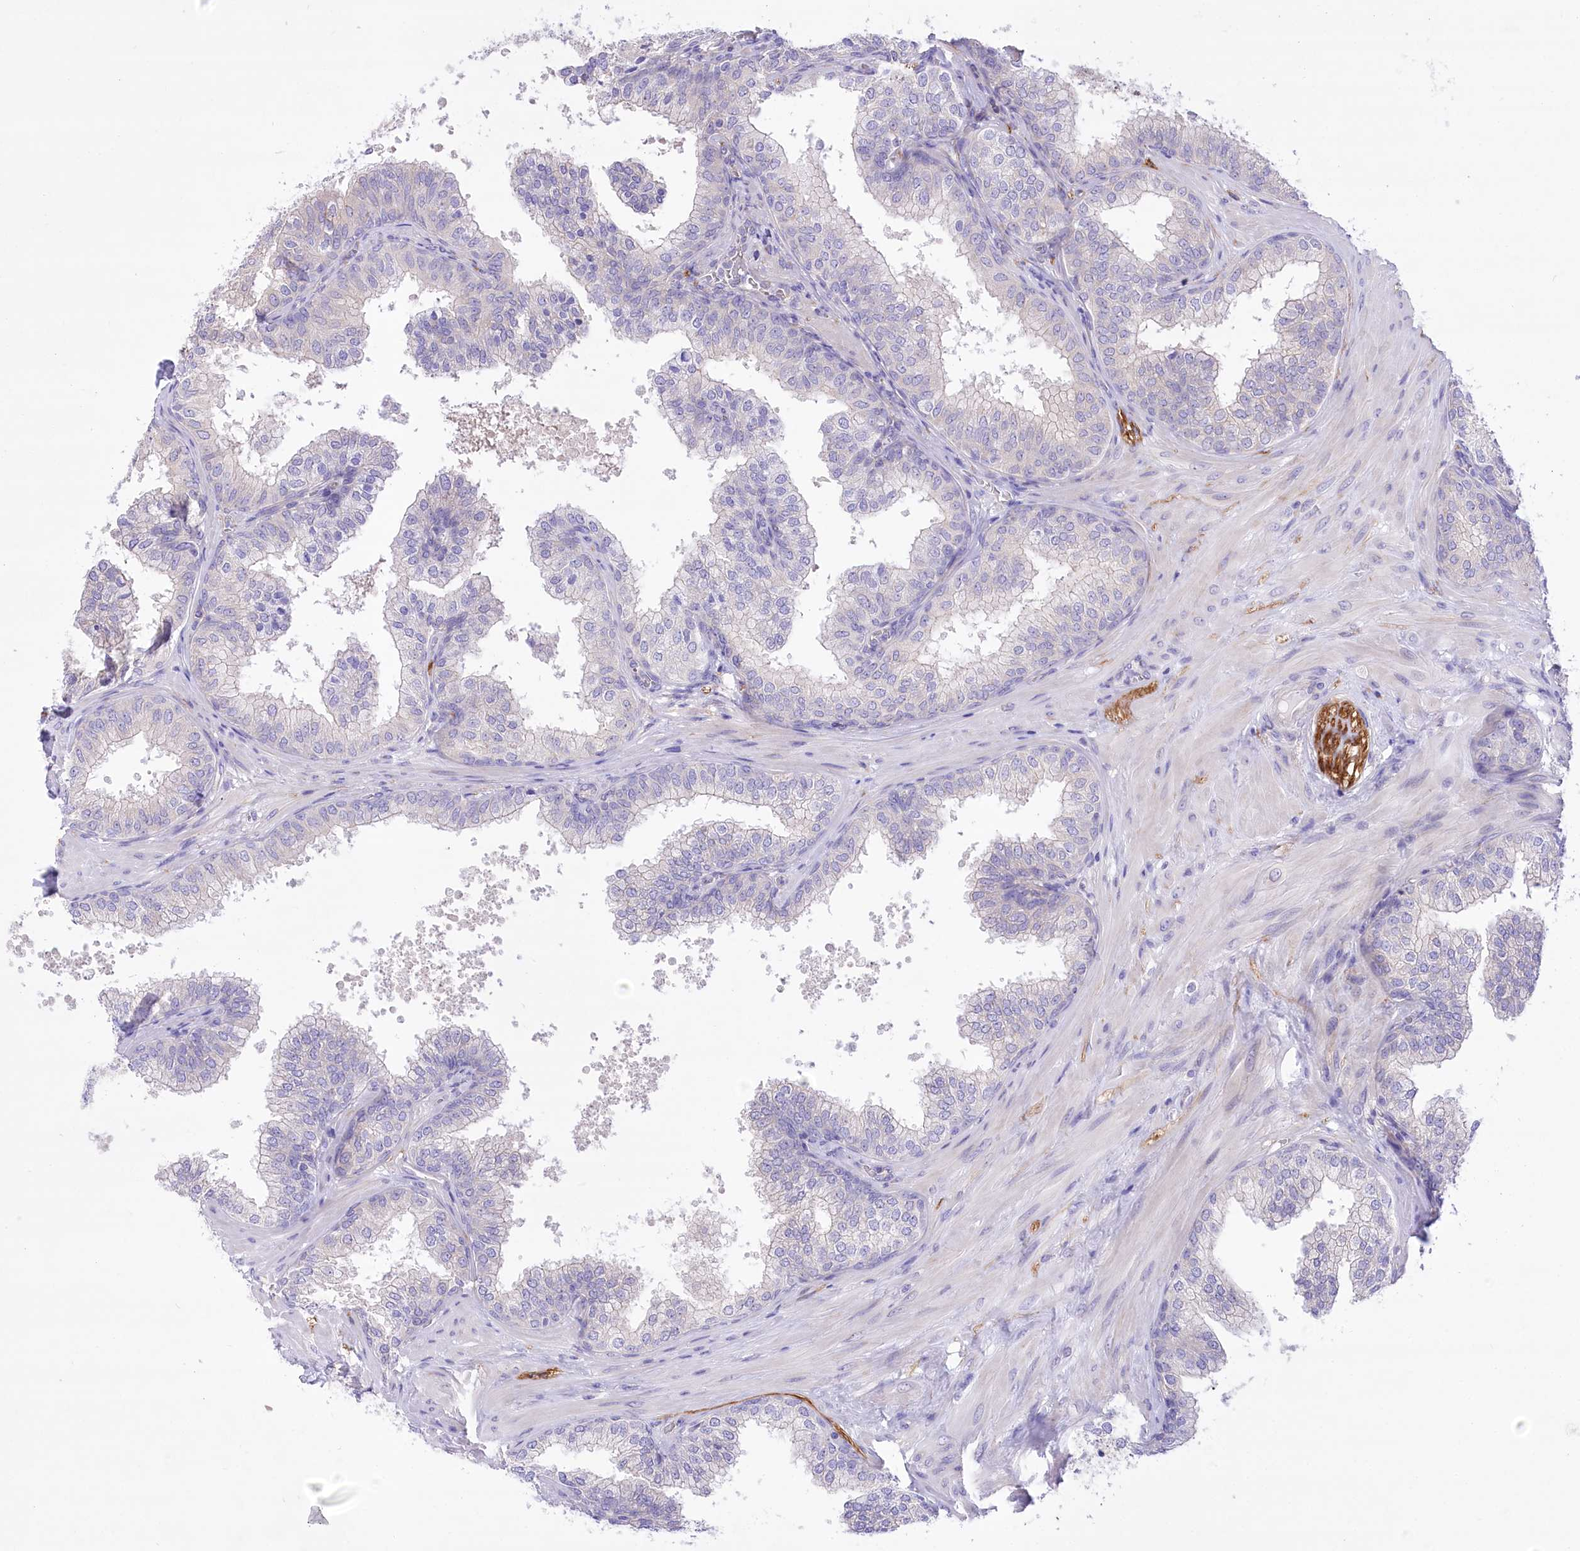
{"staining": {"intensity": "weak", "quantity": "<25%", "location": "cytoplasmic/membranous"}, "tissue": "prostate", "cell_type": "Glandular cells", "image_type": "normal", "snomed": [{"axis": "morphology", "description": "Normal tissue, NOS"}, {"axis": "topography", "description": "Prostate"}], "caption": "Glandular cells are negative for protein expression in benign human prostate. The staining was performed using DAB to visualize the protein expression in brown, while the nuclei were stained in blue with hematoxylin (Magnification: 20x).", "gene": "LRRC34", "patient": {"sex": "male", "age": 60}}